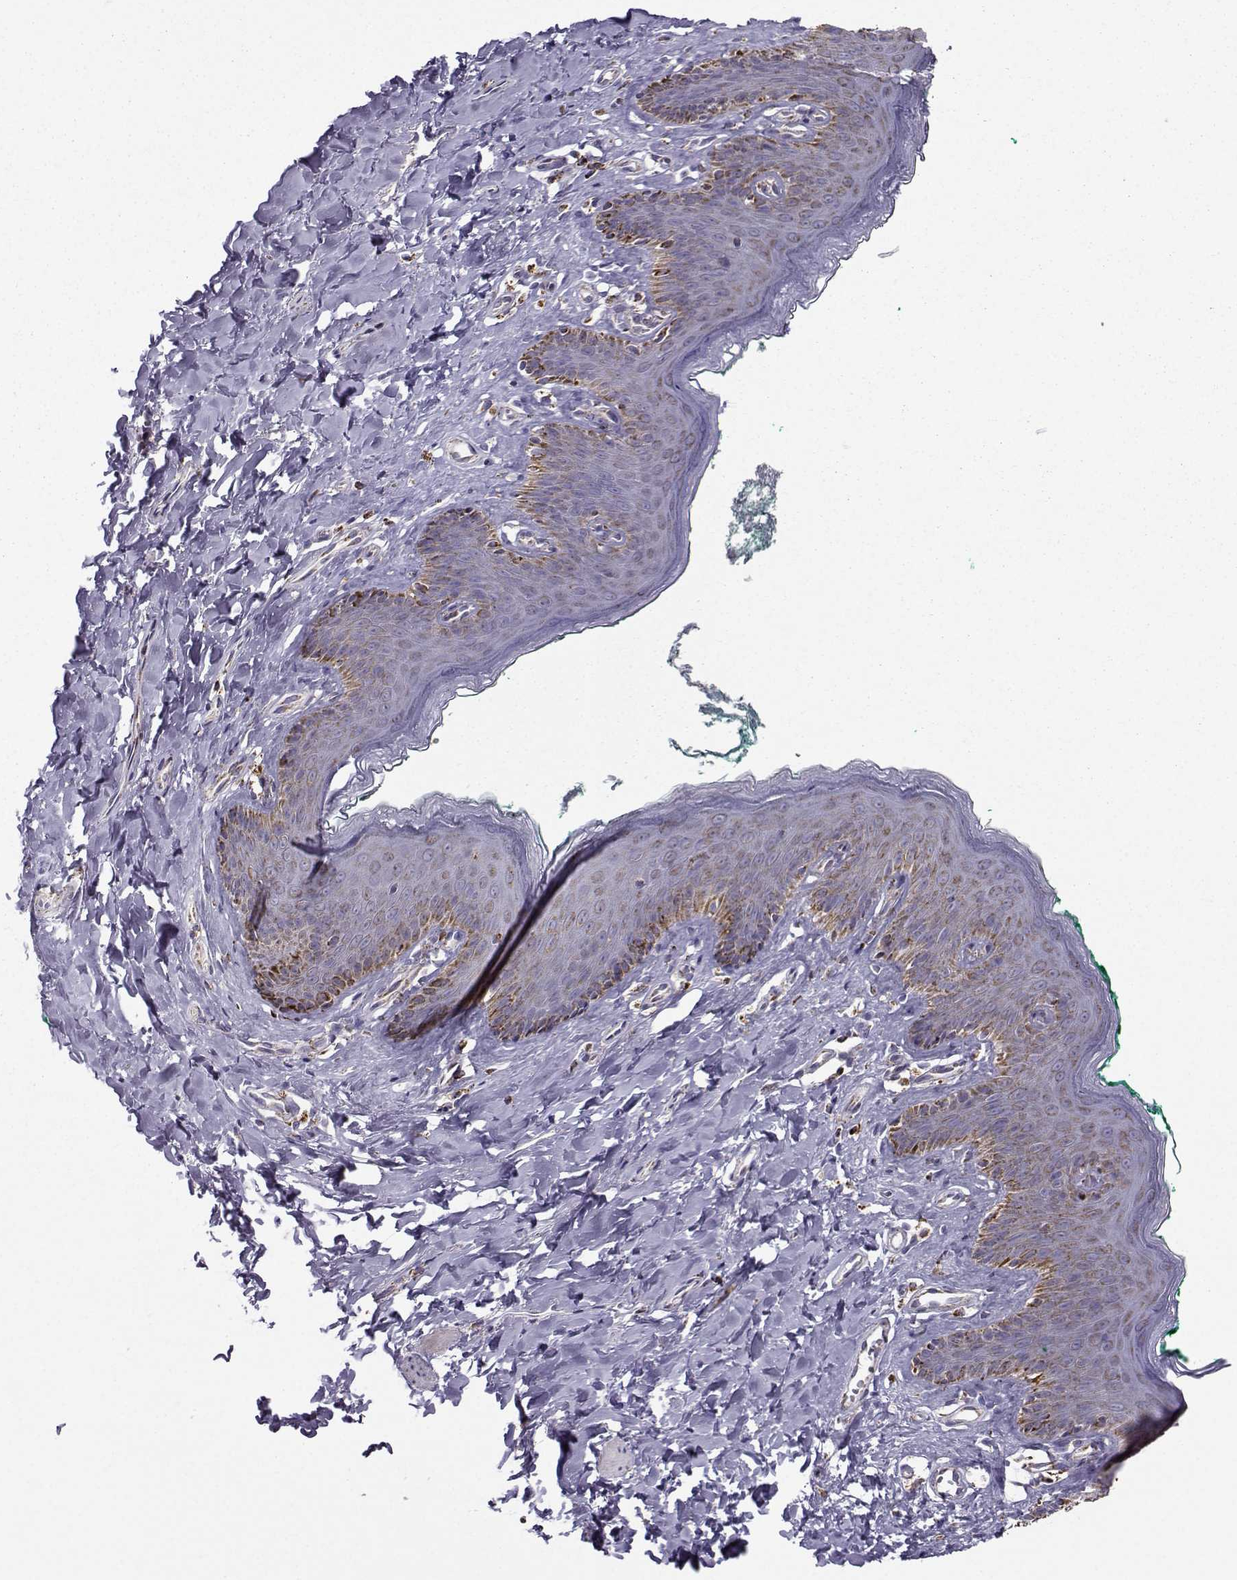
{"staining": {"intensity": "strong", "quantity": "25%-75%", "location": "cytoplasmic/membranous"}, "tissue": "skin", "cell_type": "Epidermal cells", "image_type": "normal", "snomed": [{"axis": "morphology", "description": "Normal tissue, NOS"}, {"axis": "topography", "description": "Vulva"}], "caption": "Protein expression analysis of normal human skin reveals strong cytoplasmic/membranous staining in about 25%-75% of epidermal cells.", "gene": "NECAB3", "patient": {"sex": "female", "age": 66}}